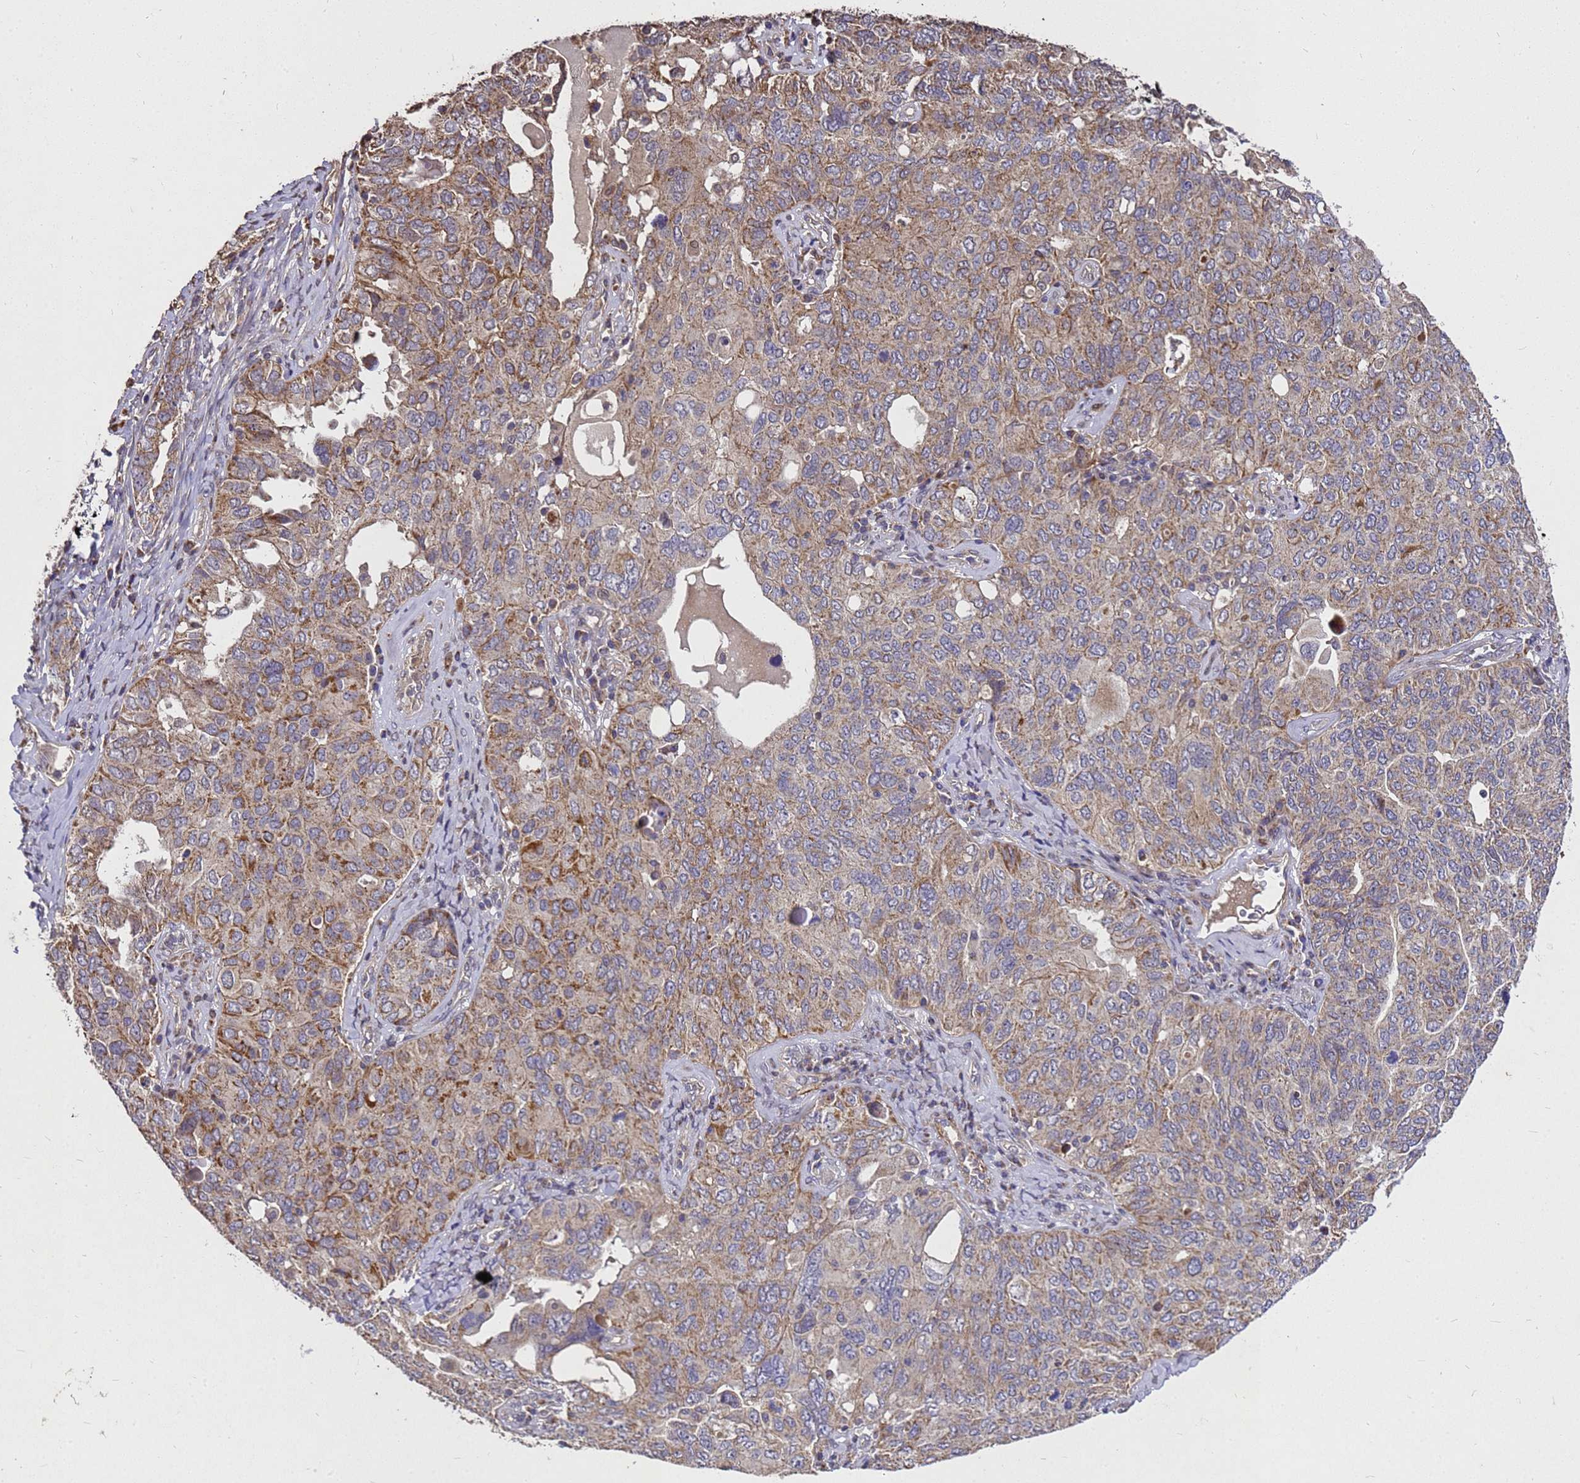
{"staining": {"intensity": "moderate", "quantity": "25%-75%", "location": "cytoplasmic/membranous"}, "tissue": "ovarian cancer", "cell_type": "Tumor cells", "image_type": "cancer", "snomed": [{"axis": "morphology", "description": "Carcinoma, endometroid"}, {"axis": "topography", "description": "Ovary"}], "caption": "An immunohistochemistry (IHC) photomicrograph of tumor tissue is shown. Protein staining in brown shows moderate cytoplasmic/membranous positivity in ovarian endometroid carcinoma within tumor cells.", "gene": "RSPRY1", "patient": {"sex": "female", "age": 62}}